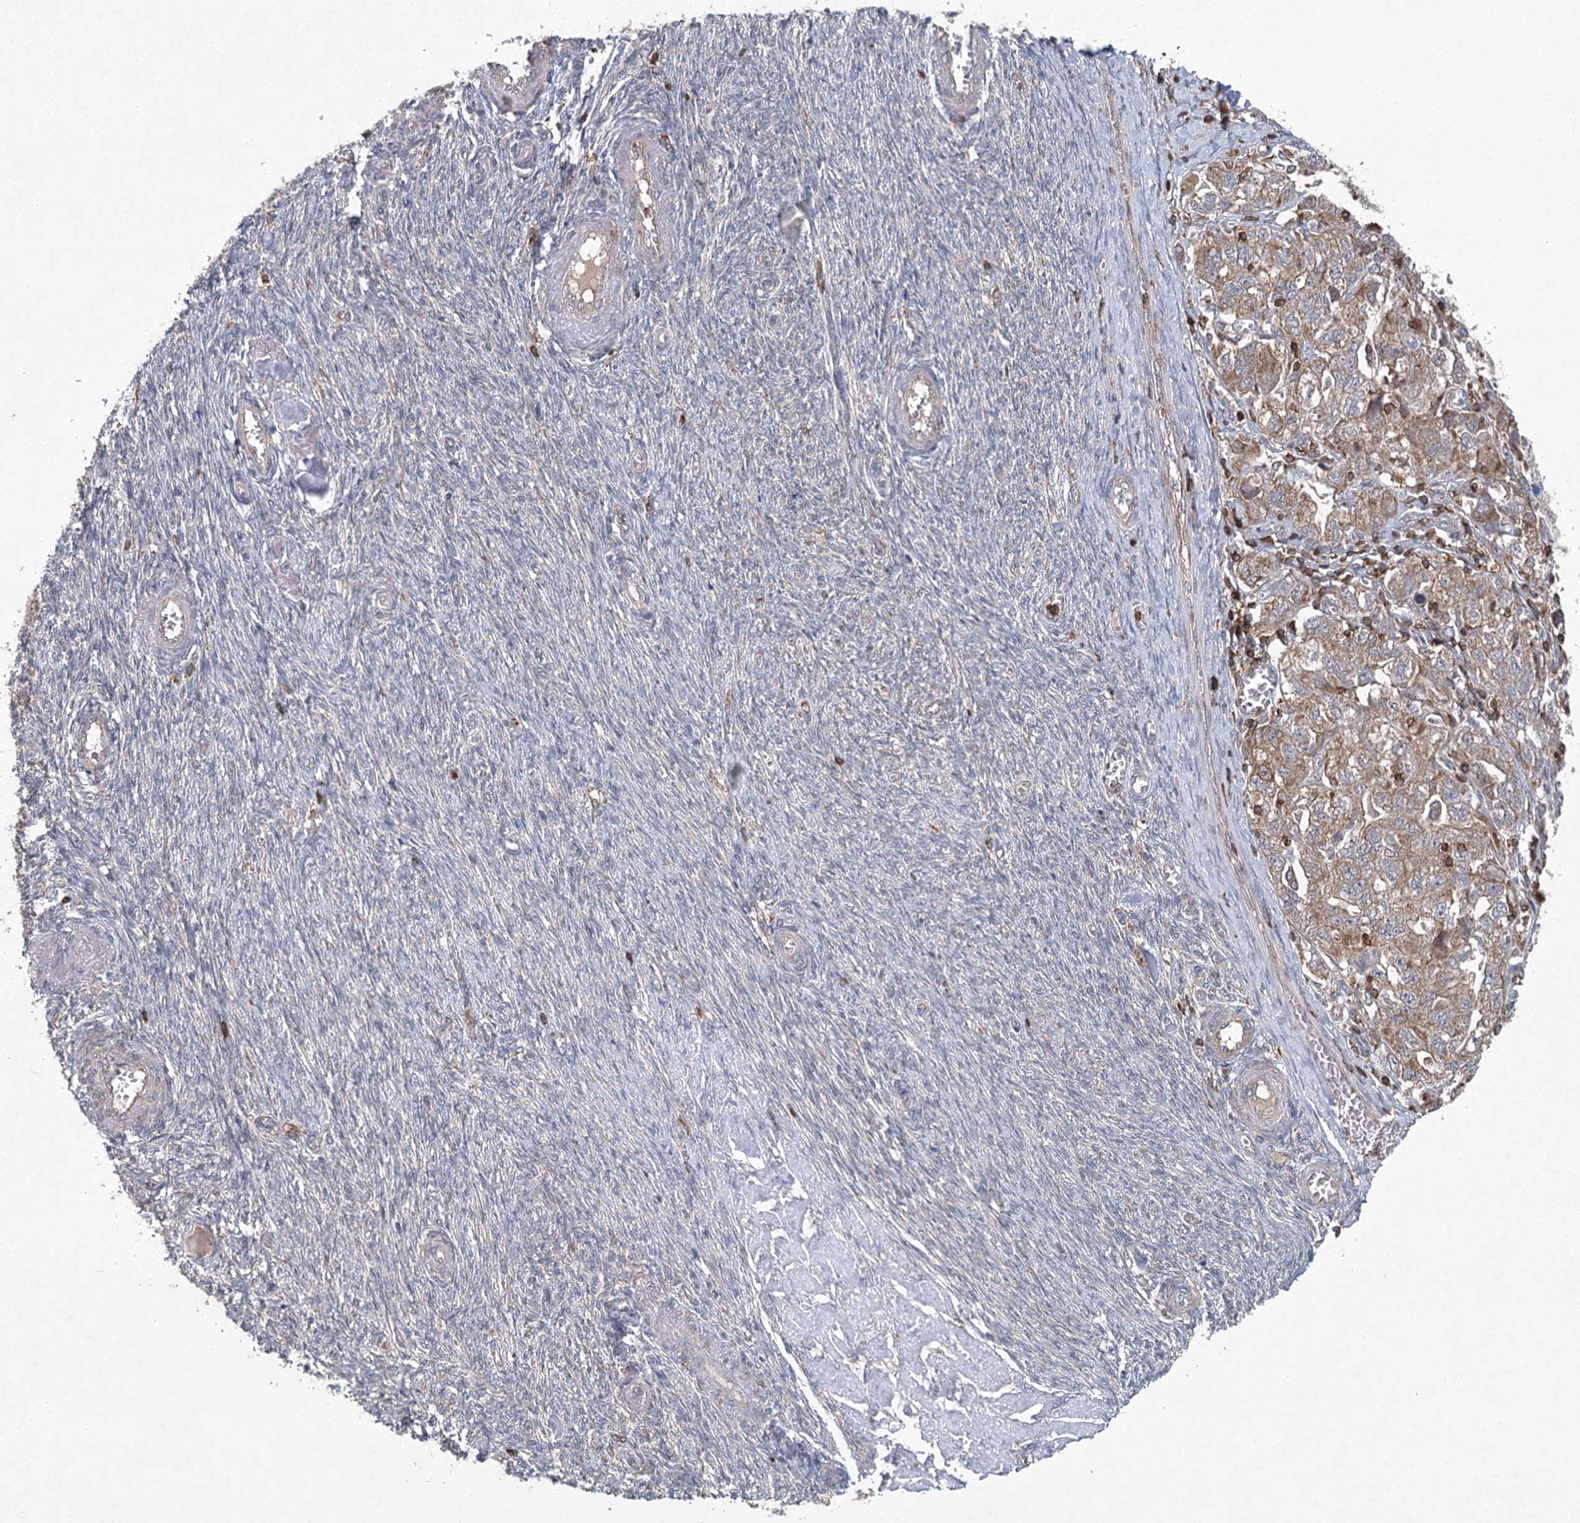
{"staining": {"intensity": "weak", "quantity": ">75%", "location": "cytoplasmic/membranous"}, "tissue": "ovarian cancer", "cell_type": "Tumor cells", "image_type": "cancer", "snomed": [{"axis": "morphology", "description": "Carcinoma, NOS"}, {"axis": "morphology", "description": "Cystadenocarcinoma, serous, NOS"}, {"axis": "topography", "description": "Ovary"}], "caption": "This is an image of IHC staining of ovarian cancer, which shows weak positivity in the cytoplasmic/membranous of tumor cells.", "gene": "PLEKHA7", "patient": {"sex": "female", "age": 69}}